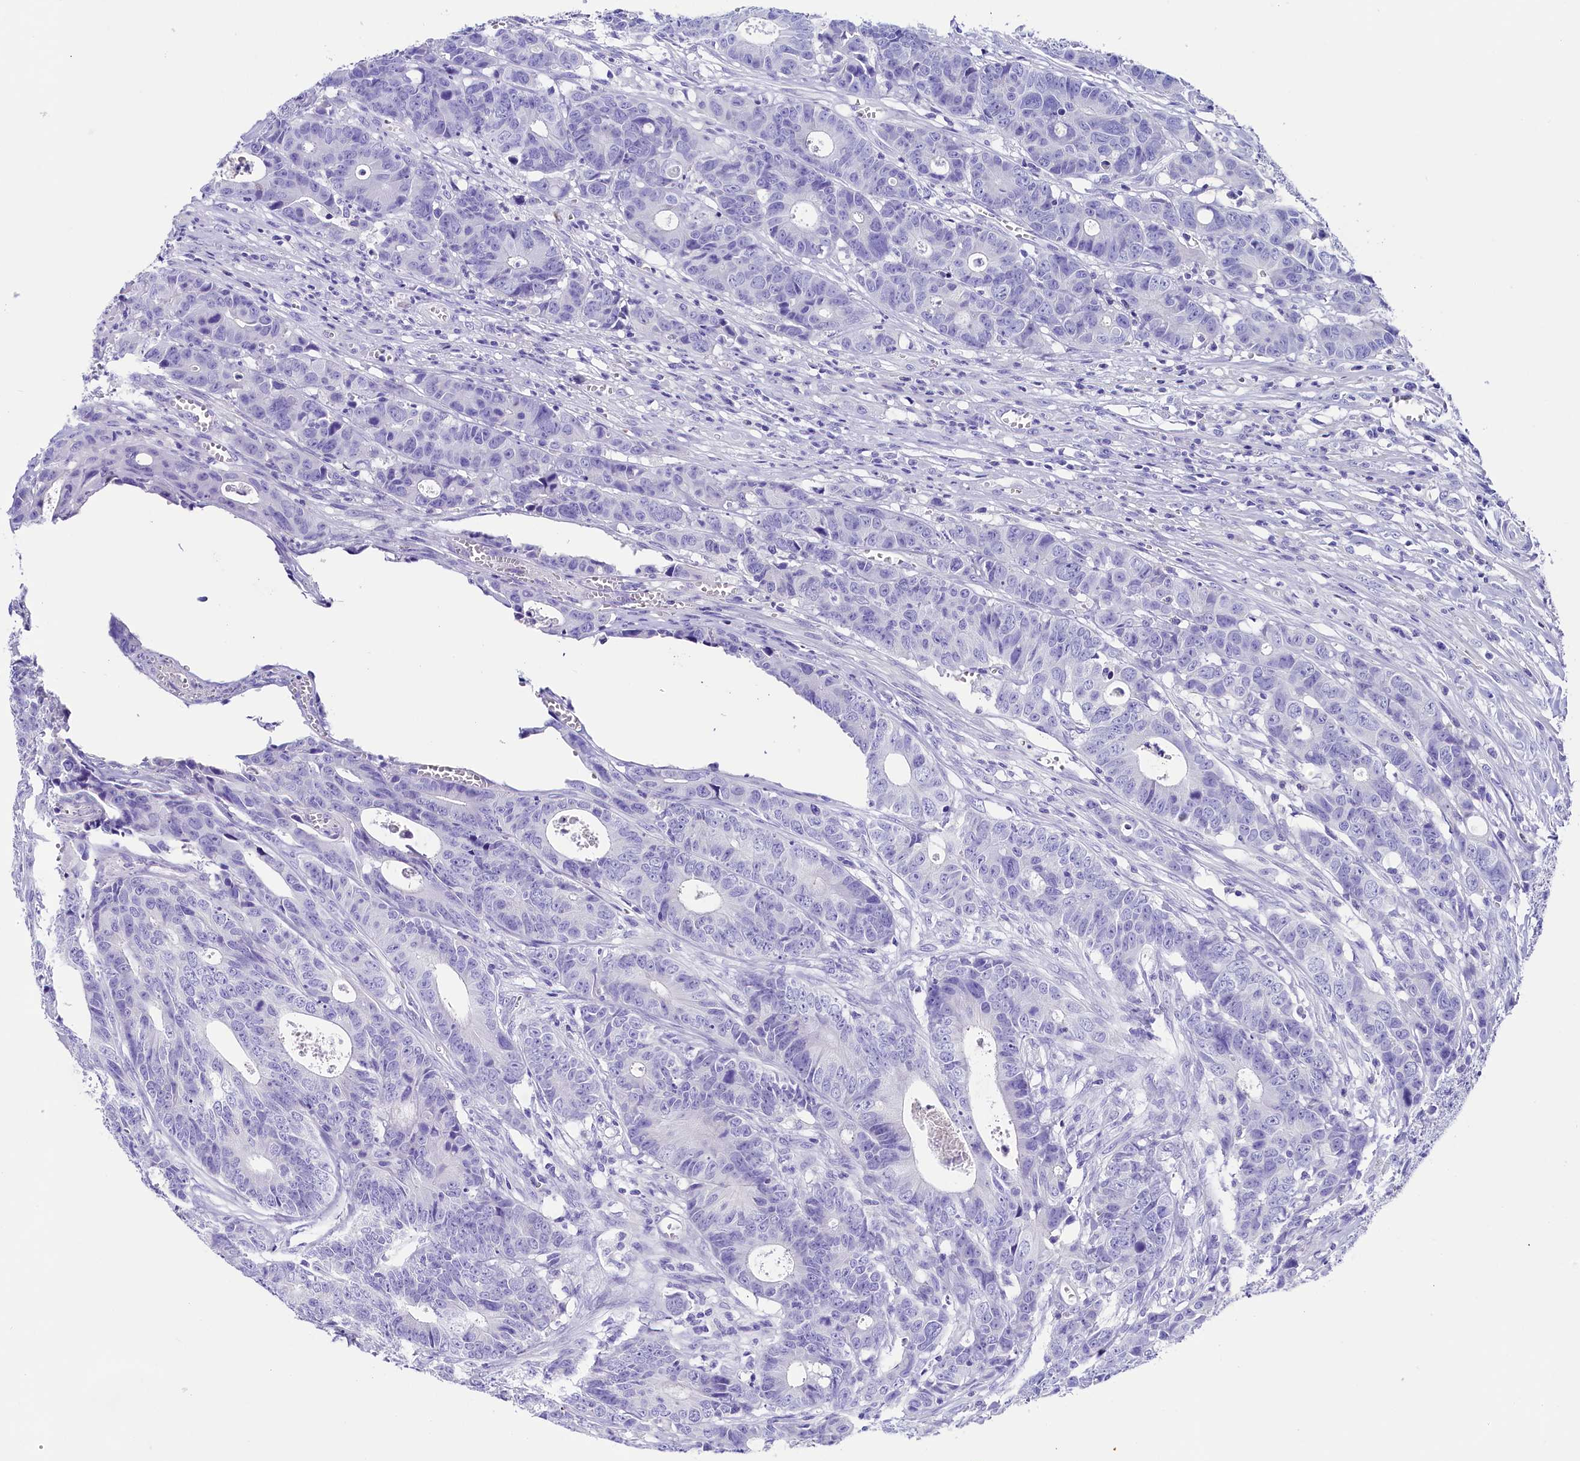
{"staining": {"intensity": "negative", "quantity": "none", "location": "none"}, "tissue": "colorectal cancer", "cell_type": "Tumor cells", "image_type": "cancer", "snomed": [{"axis": "morphology", "description": "Adenocarcinoma, NOS"}, {"axis": "topography", "description": "Colon"}], "caption": "An IHC histopathology image of adenocarcinoma (colorectal) is shown. There is no staining in tumor cells of adenocarcinoma (colorectal).", "gene": "SKIDA1", "patient": {"sex": "female", "age": 57}}